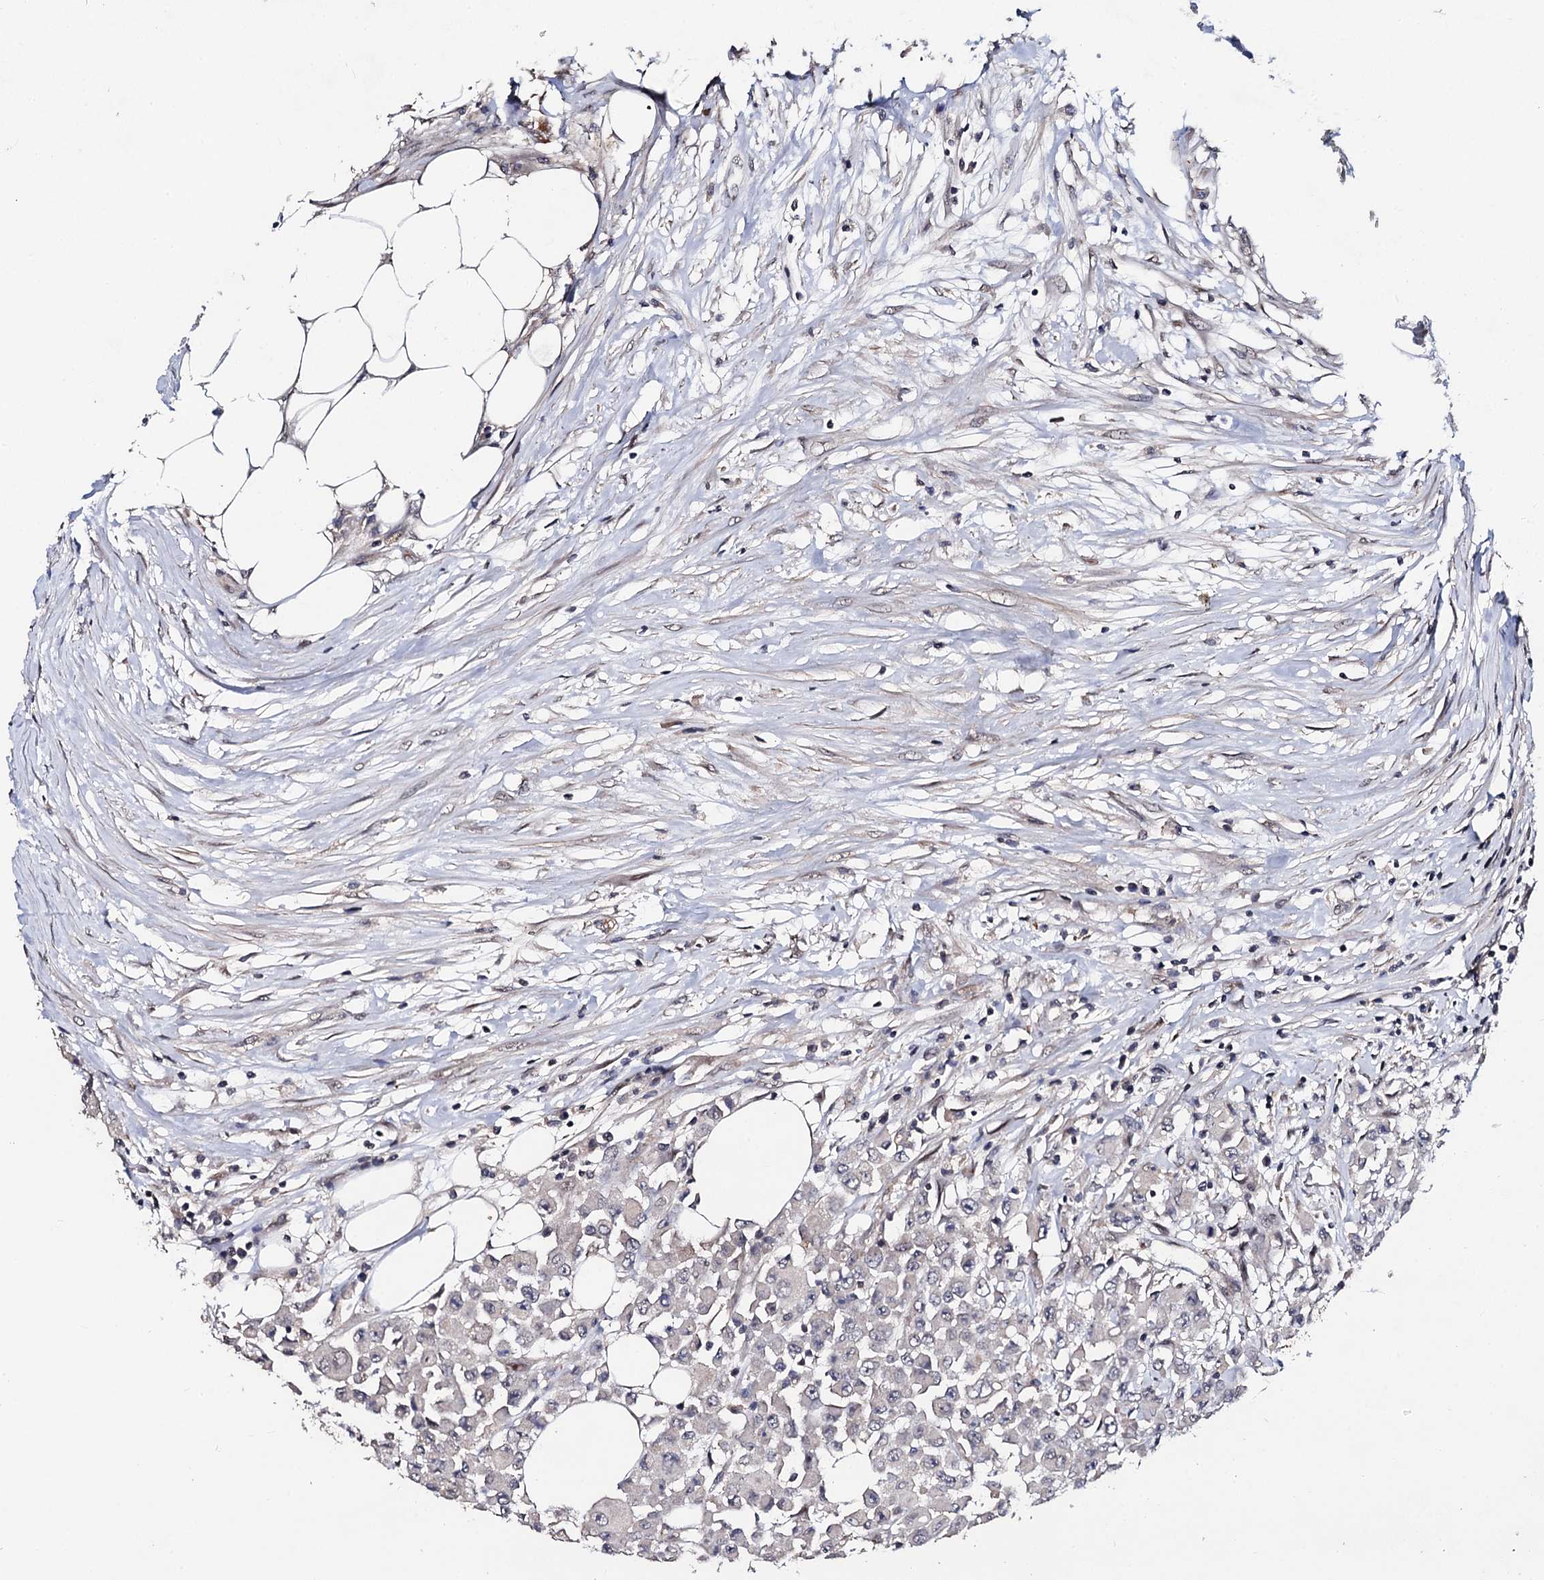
{"staining": {"intensity": "negative", "quantity": "none", "location": "none"}, "tissue": "colorectal cancer", "cell_type": "Tumor cells", "image_type": "cancer", "snomed": [{"axis": "morphology", "description": "Adenocarcinoma, NOS"}, {"axis": "topography", "description": "Colon"}], "caption": "Adenocarcinoma (colorectal) was stained to show a protein in brown. There is no significant staining in tumor cells. (DAB (3,3'-diaminobenzidine) immunohistochemistry (IHC), high magnification).", "gene": "PPTC7", "patient": {"sex": "male", "age": 51}}